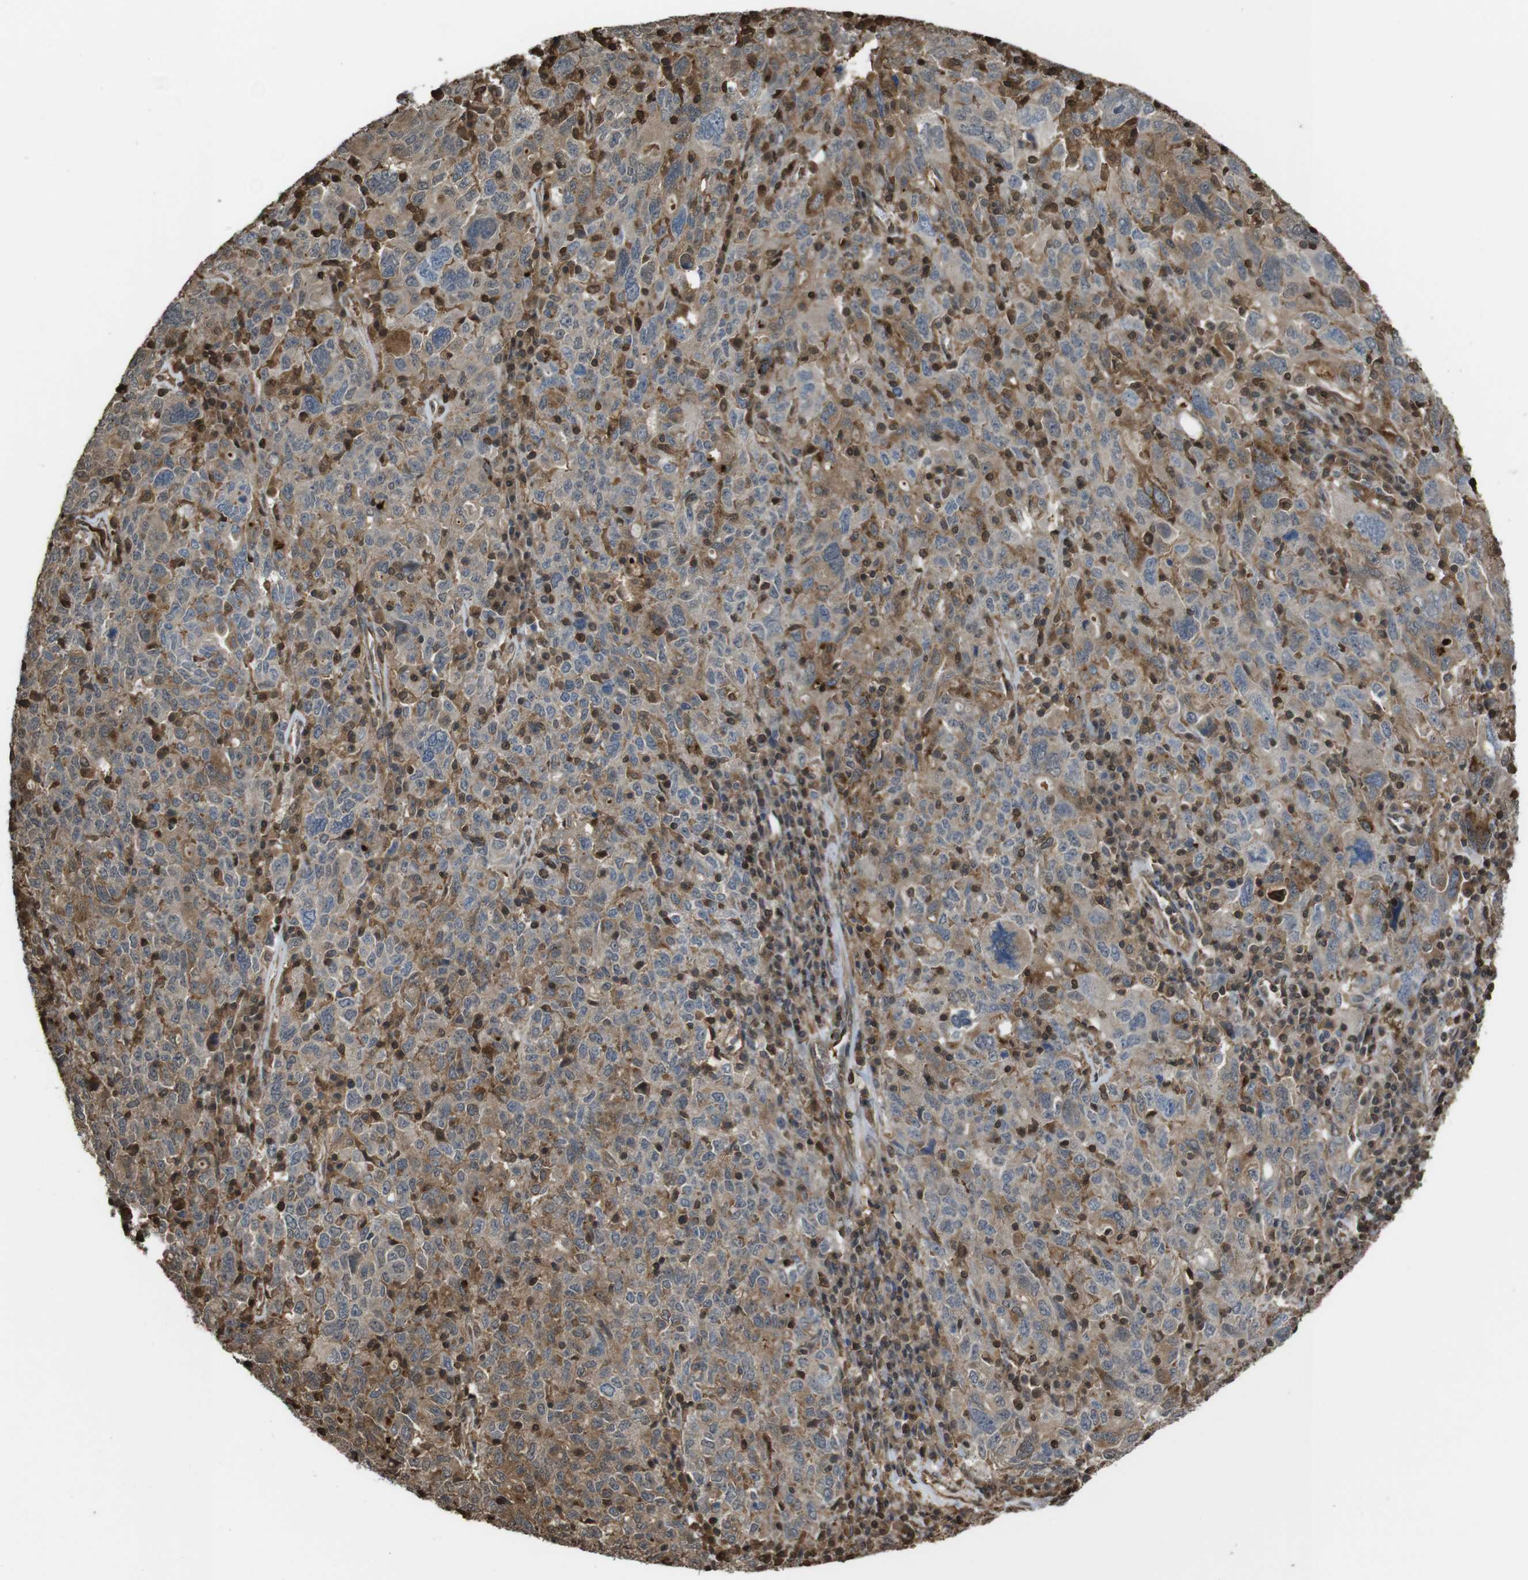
{"staining": {"intensity": "moderate", "quantity": ">75%", "location": "cytoplasmic/membranous"}, "tissue": "ovarian cancer", "cell_type": "Tumor cells", "image_type": "cancer", "snomed": [{"axis": "morphology", "description": "Carcinoma, endometroid"}, {"axis": "topography", "description": "Ovary"}], "caption": "An immunohistochemistry (IHC) photomicrograph of tumor tissue is shown. Protein staining in brown labels moderate cytoplasmic/membranous positivity in ovarian endometroid carcinoma within tumor cells.", "gene": "ARHGDIA", "patient": {"sex": "female", "age": 62}}